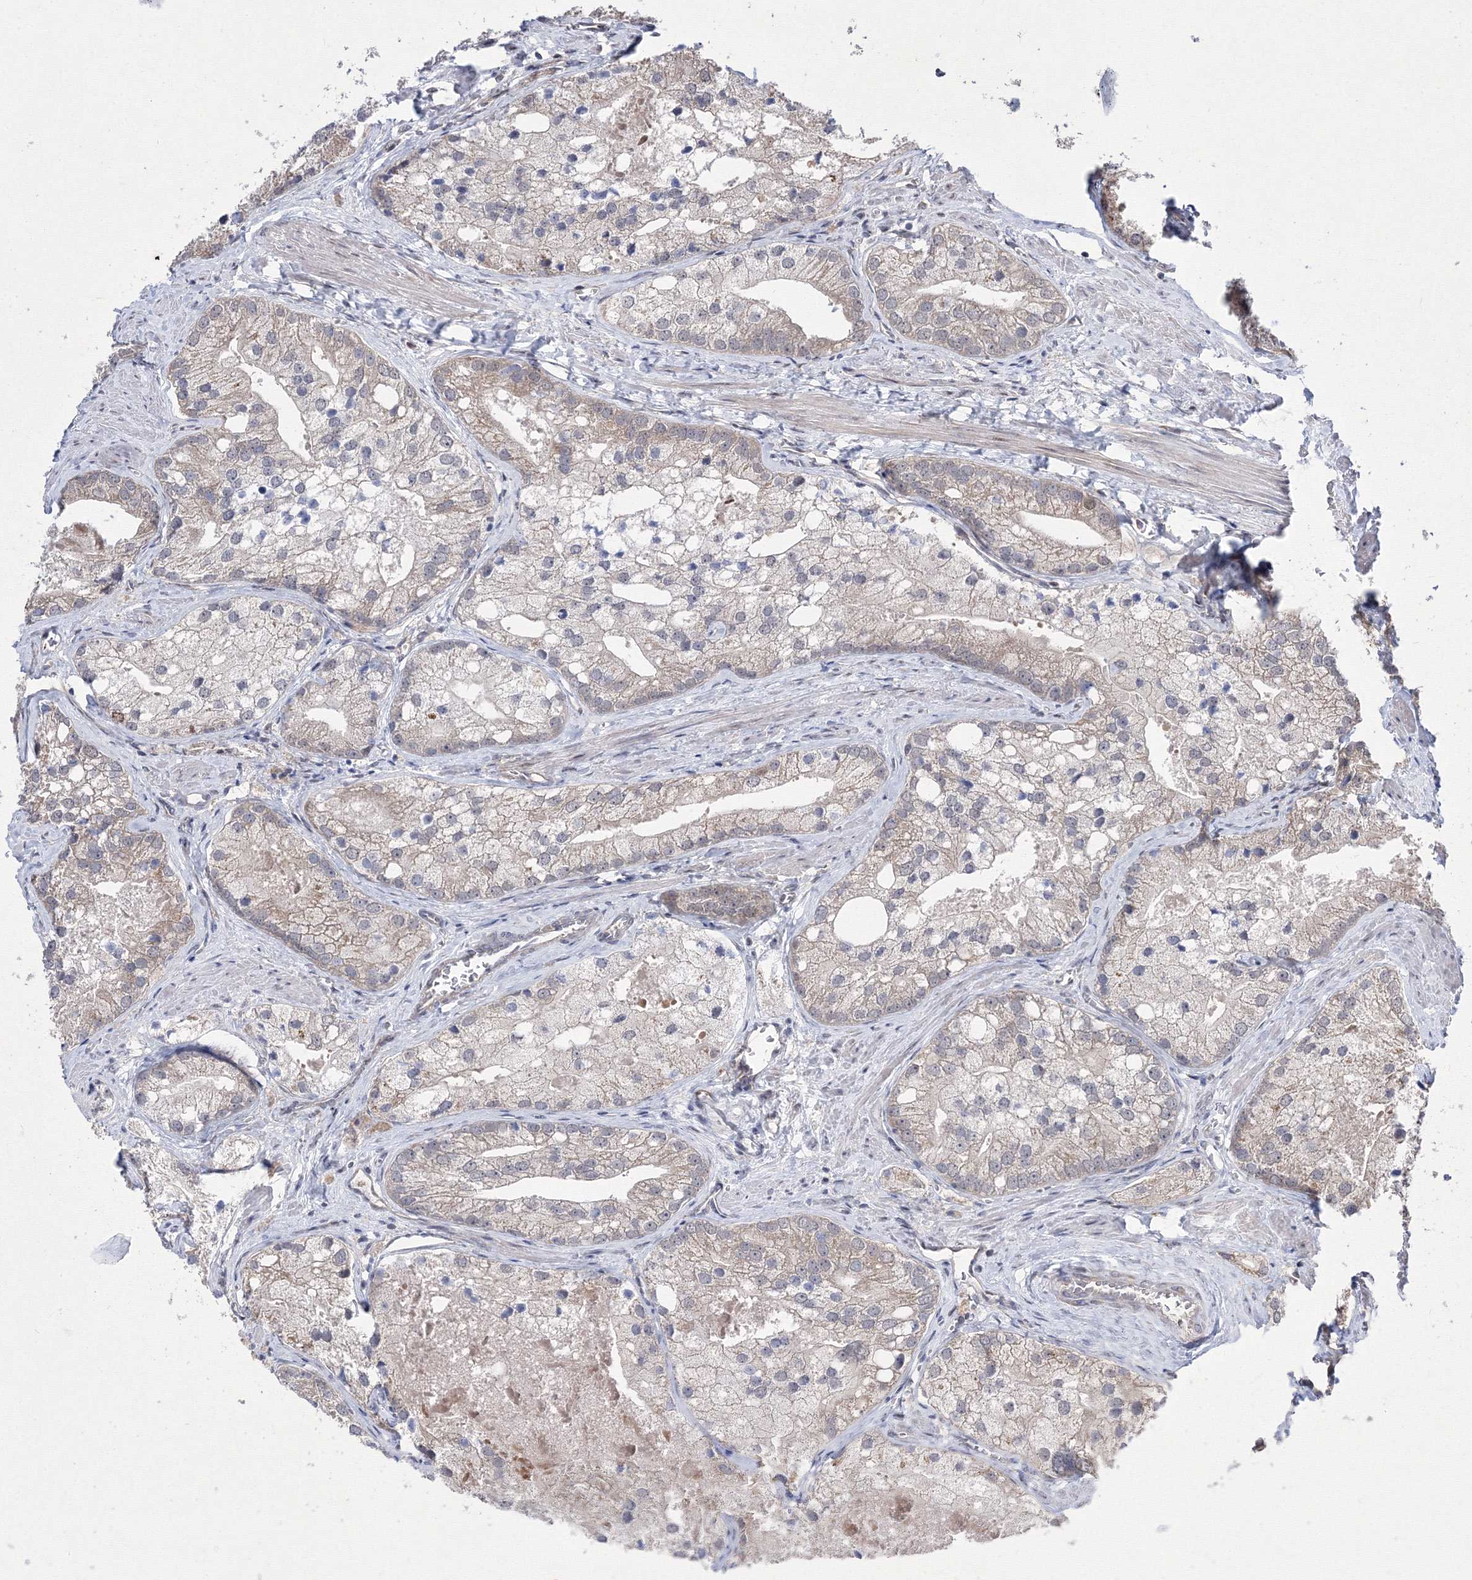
{"staining": {"intensity": "weak", "quantity": "<25%", "location": "cytoplasmic/membranous"}, "tissue": "prostate cancer", "cell_type": "Tumor cells", "image_type": "cancer", "snomed": [{"axis": "morphology", "description": "Adenocarcinoma, Low grade"}, {"axis": "topography", "description": "Prostate"}], "caption": "A high-resolution micrograph shows IHC staining of low-grade adenocarcinoma (prostate), which demonstrates no significant staining in tumor cells.", "gene": "GPN1", "patient": {"sex": "male", "age": 69}}